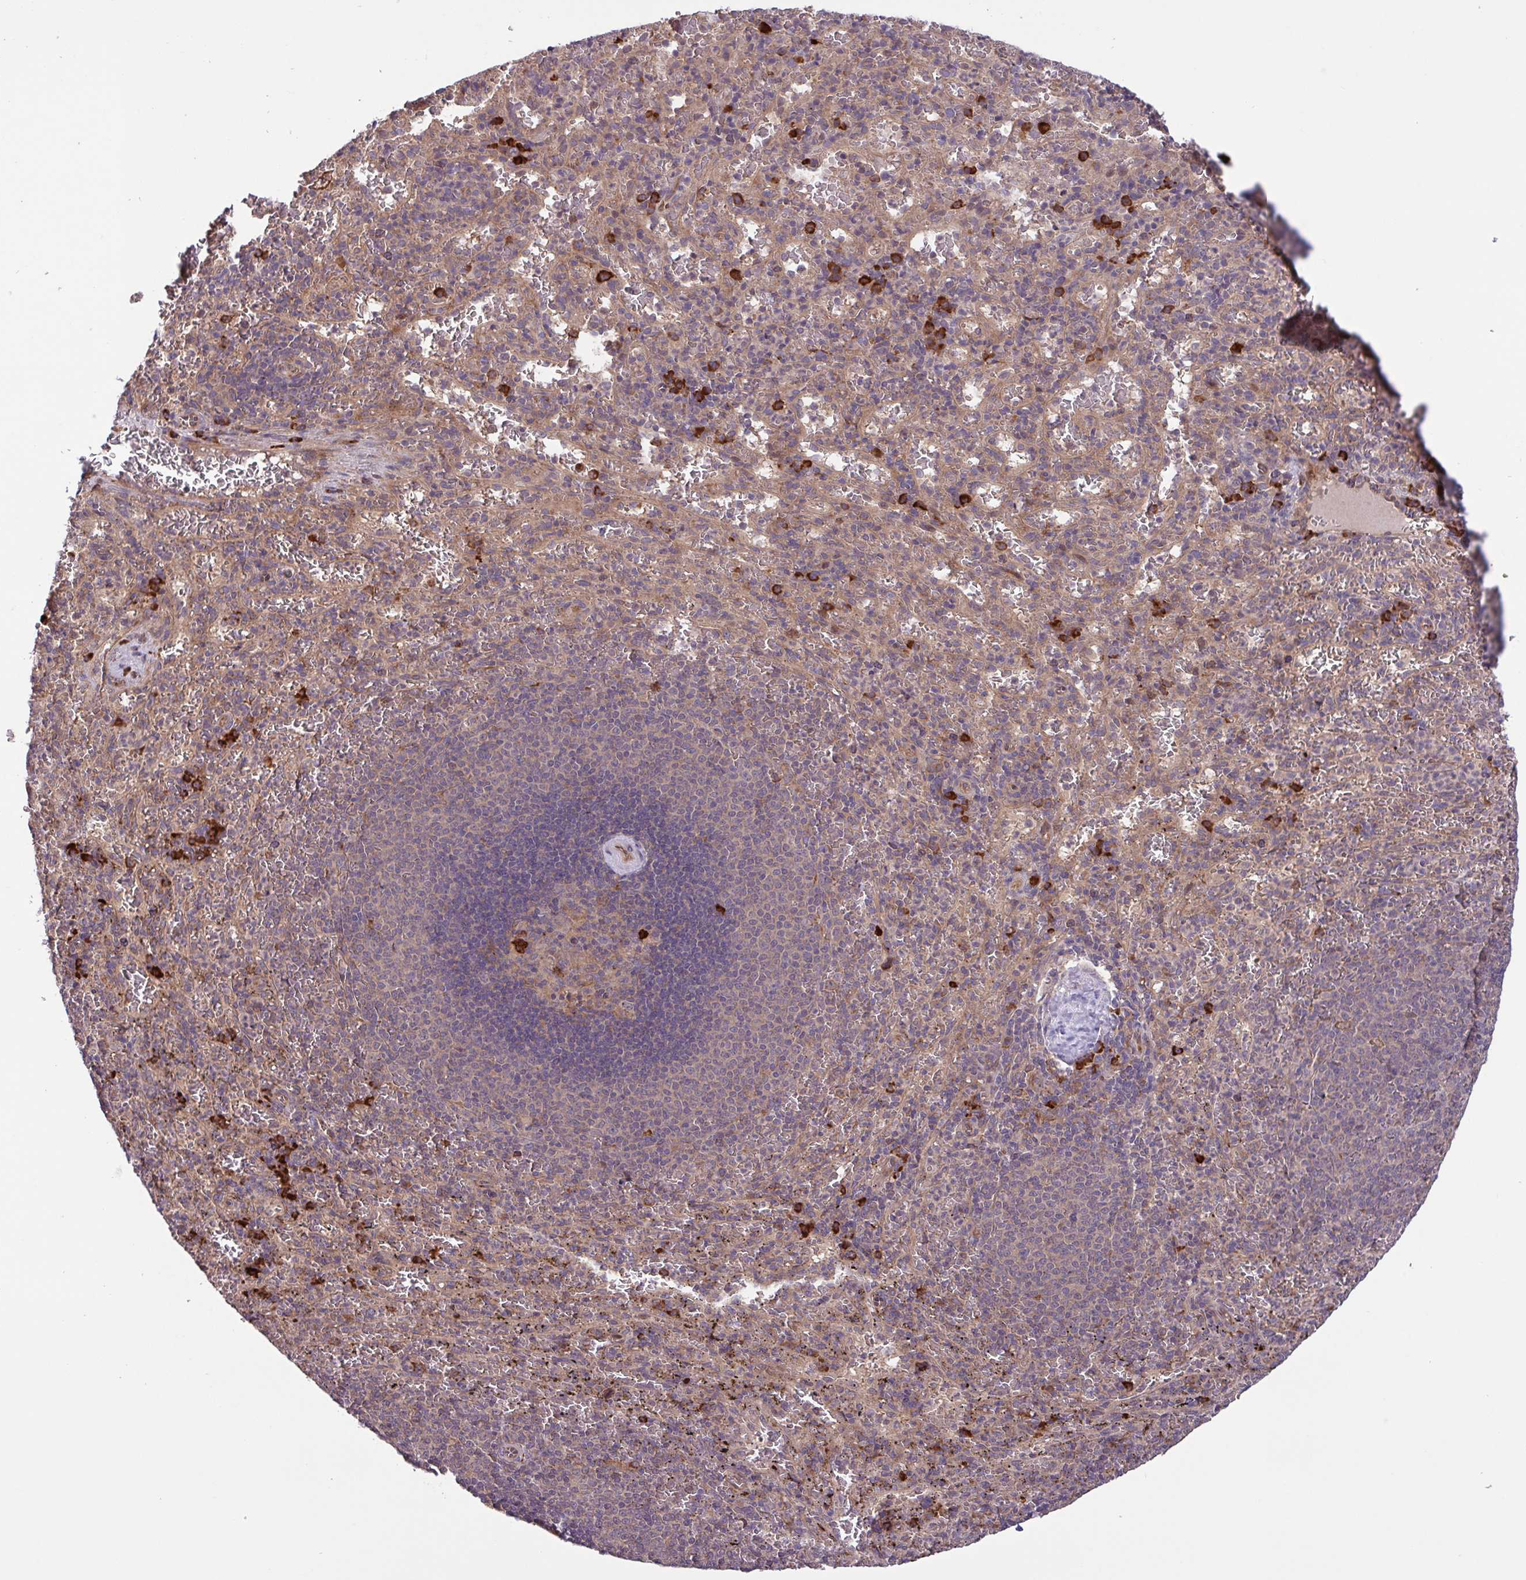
{"staining": {"intensity": "strong", "quantity": "<25%", "location": "cytoplasmic/membranous"}, "tissue": "spleen", "cell_type": "Cells in red pulp", "image_type": "normal", "snomed": [{"axis": "morphology", "description": "Normal tissue, NOS"}, {"axis": "topography", "description": "Spleen"}], "caption": "Protein staining of normal spleen displays strong cytoplasmic/membranous positivity in about <25% of cells in red pulp.", "gene": "INTS10", "patient": {"sex": "male", "age": 57}}